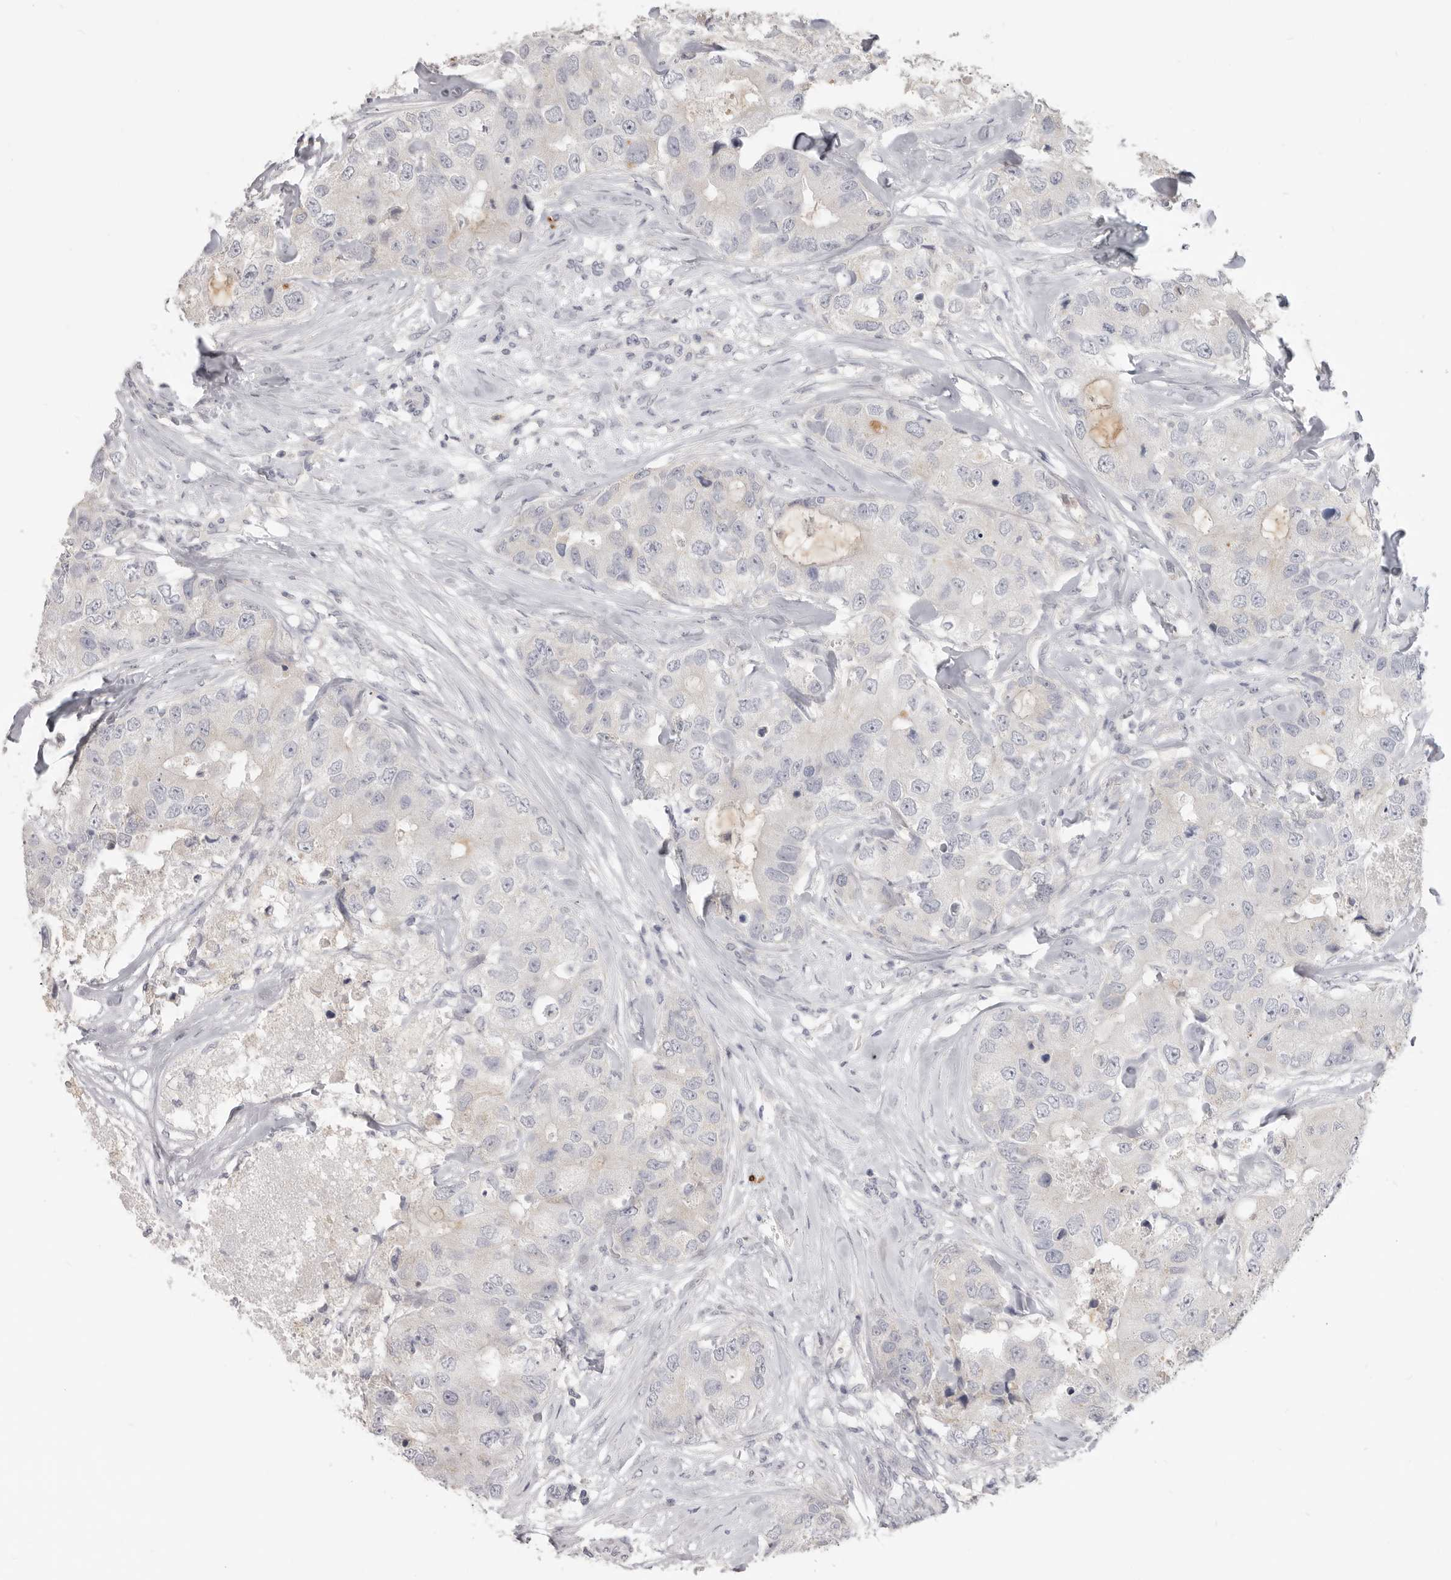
{"staining": {"intensity": "negative", "quantity": "none", "location": "none"}, "tissue": "breast cancer", "cell_type": "Tumor cells", "image_type": "cancer", "snomed": [{"axis": "morphology", "description": "Duct carcinoma"}, {"axis": "topography", "description": "Breast"}], "caption": "Immunohistochemical staining of human intraductal carcinoma (breast) shows no significant staining in tumor cells.", "gene": "XIRP1", "patient": {"sex": "female", "age": 62}}